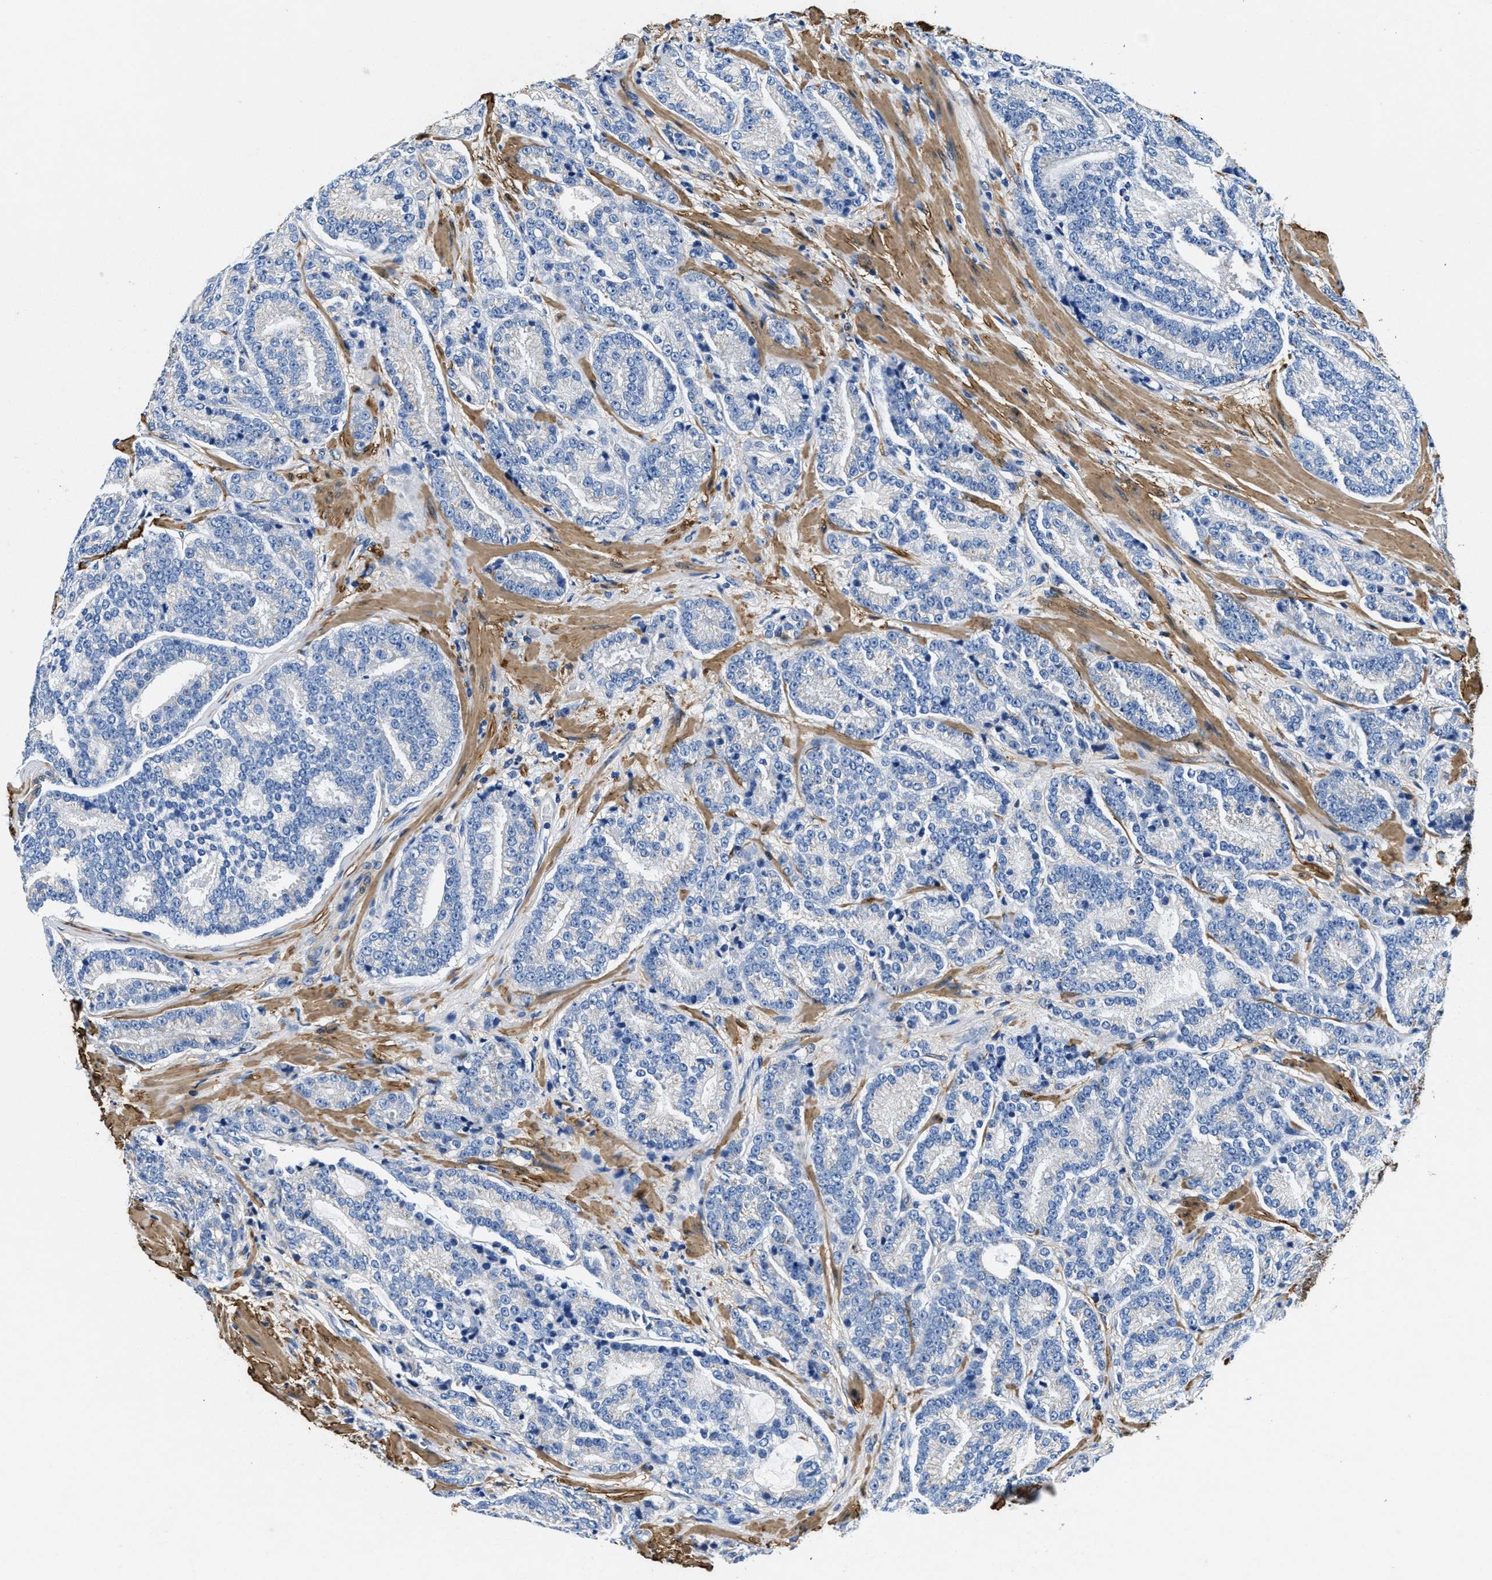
{"staining": {"intensity": "negative", "quantity": "none", "location": "none"}, "tissue": "prostate cancer", "cell_type": "Tumor cells", "image_type": "cancer", "snomed": [{"axis": "morphology", "description": "Adenocarcinoma, High grade"}, {"axis": "topography", "description": "Prostate"}], "caption": "The photomicrograph shows no staining of tumor cells in adenocarcinoma (high-grade) (prostate). (Immunohistochemistry, brightfield microscopy, high magnification).", "gene": "TEX261", "patient": {"sex": "male", "age": 61}}